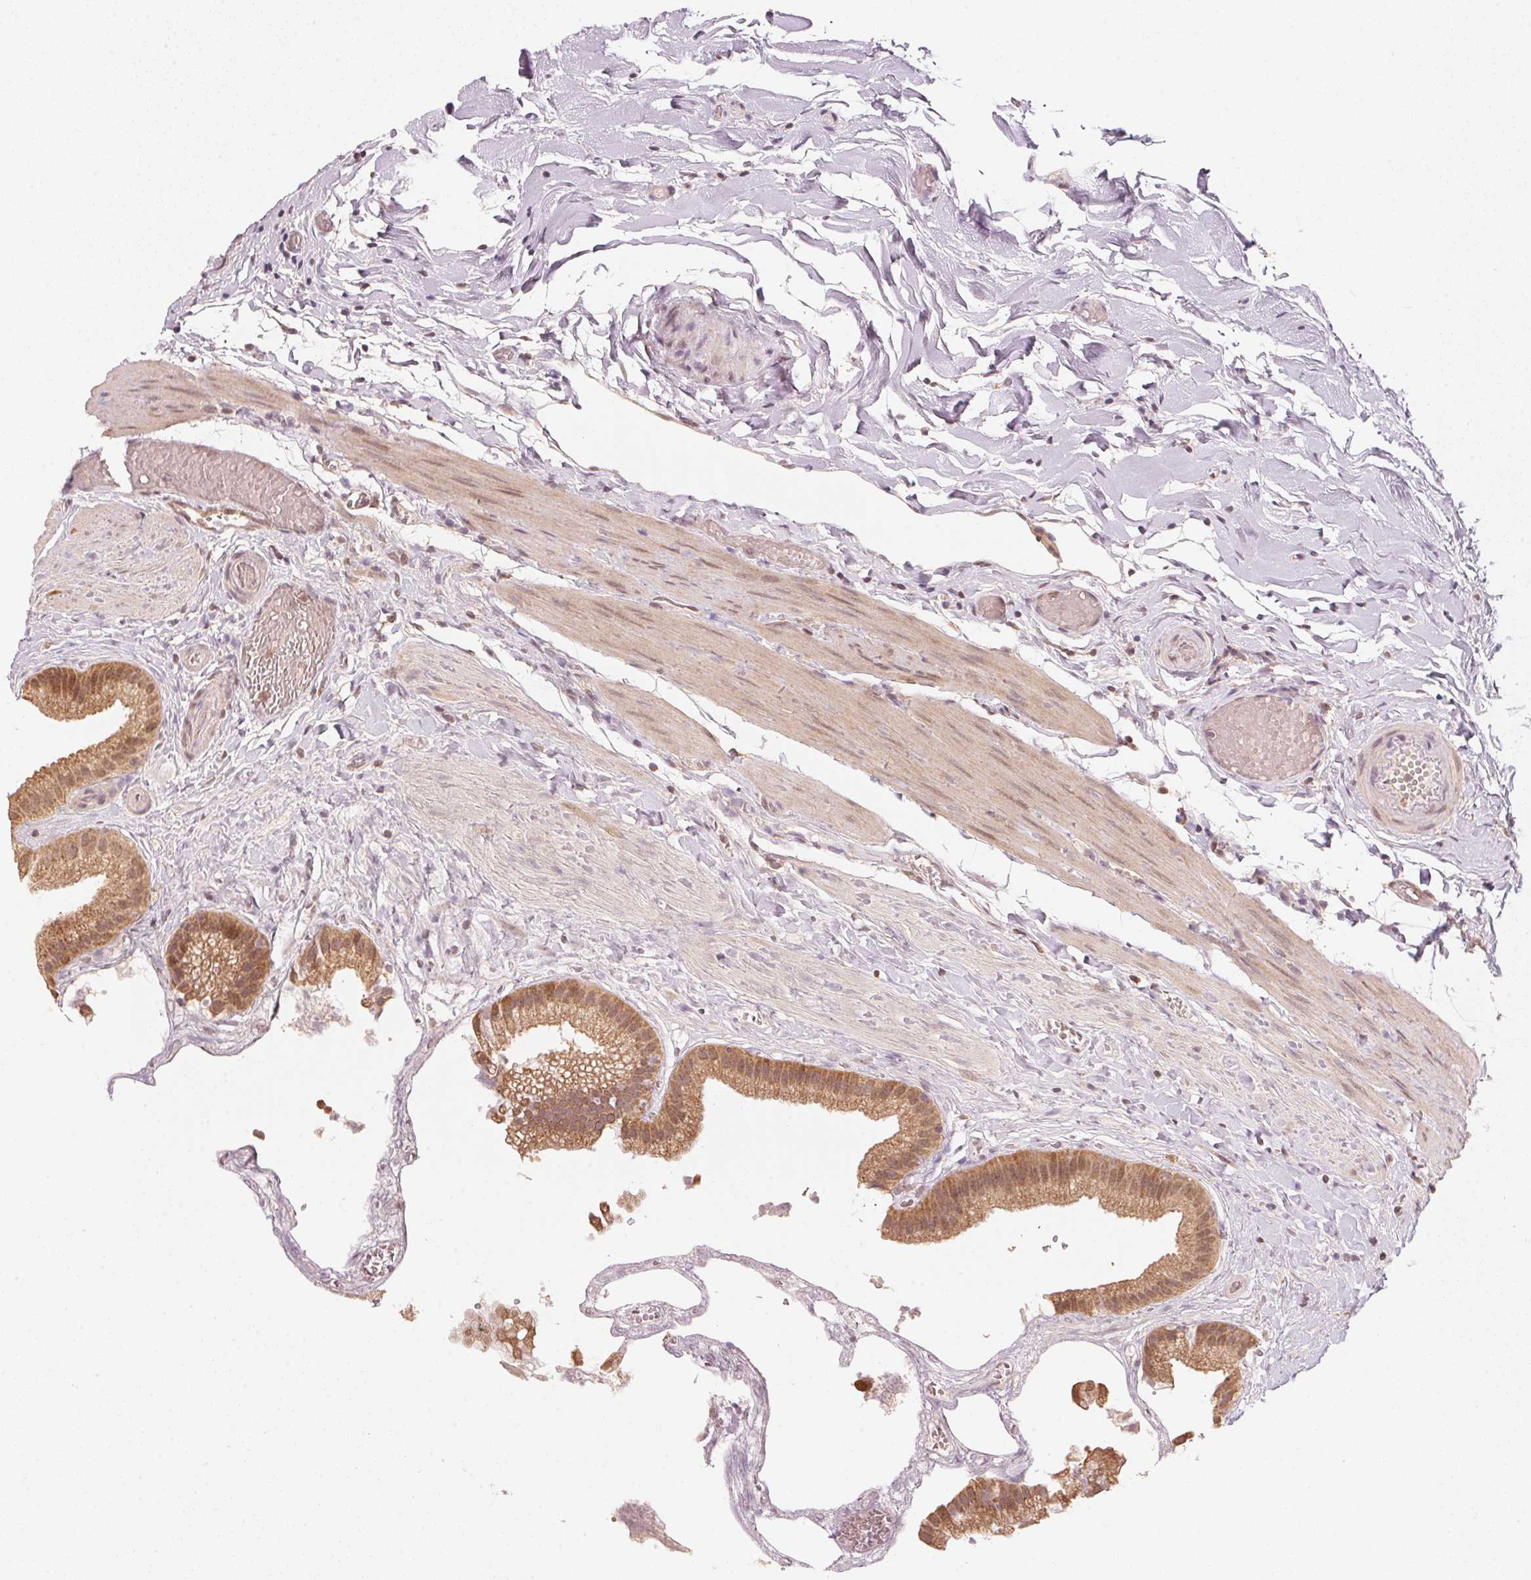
{"staining": {"intensity": "moderate", "quantity": ">75%", "location": "cytoplasmic/membranous,nuclear"}, "tissue": "gallbladder", "cell_type": "Glandular cells", "image_type": "normal", "snomed": [{"axis": "morphology", "description": "Normal tissue, NOS"}, {"axis": "topography", "description": "Gallbladder"}], "caption": "A brown stain highlights moderate cytoplasmic/membranous,nuclear positivity of a protein in glandular cells of unremarkable human gallbladder.", "gene": "C2orf73", "patient": {"sex": "female", "age": 63}}